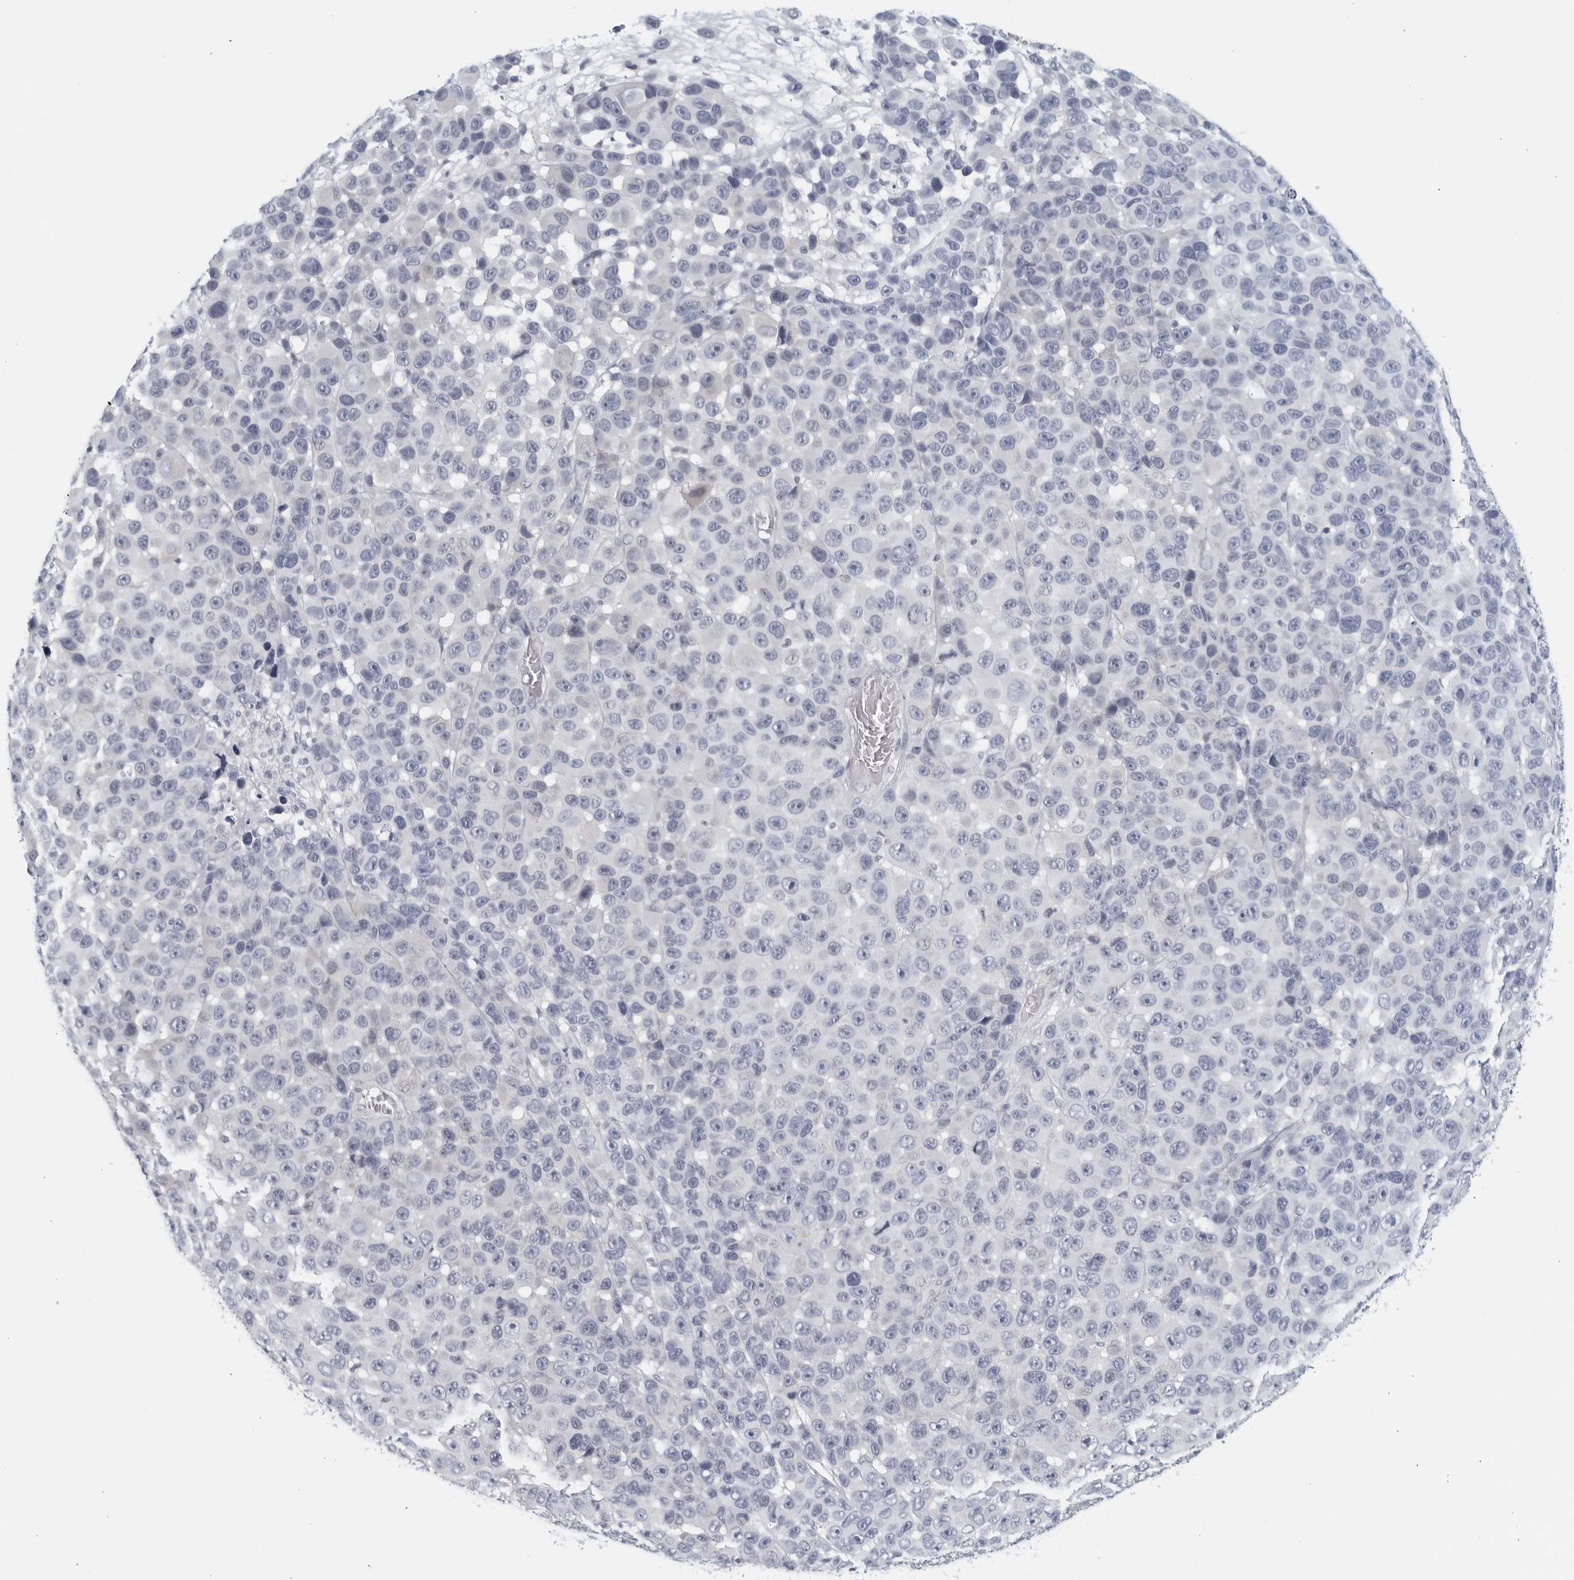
{"staining": {"intensity": "negative", "quantity": "none", "location": "none"}, "tissue": "melanoma", "cell_type": "Tumor cells", "image_type": "cancer", "snomed": [{"axis": "morphology", "description": "Malignant melanoma, NOS"}, {"axis": "topography", "description": "Skin"}], "caption": "This is an immunohistochemistry (IHC) micrograph of human malignant melanoma. There is no staining in tumor cells.", "gene": "MATN1", "patient": {"sex": "male", "age": 53}}